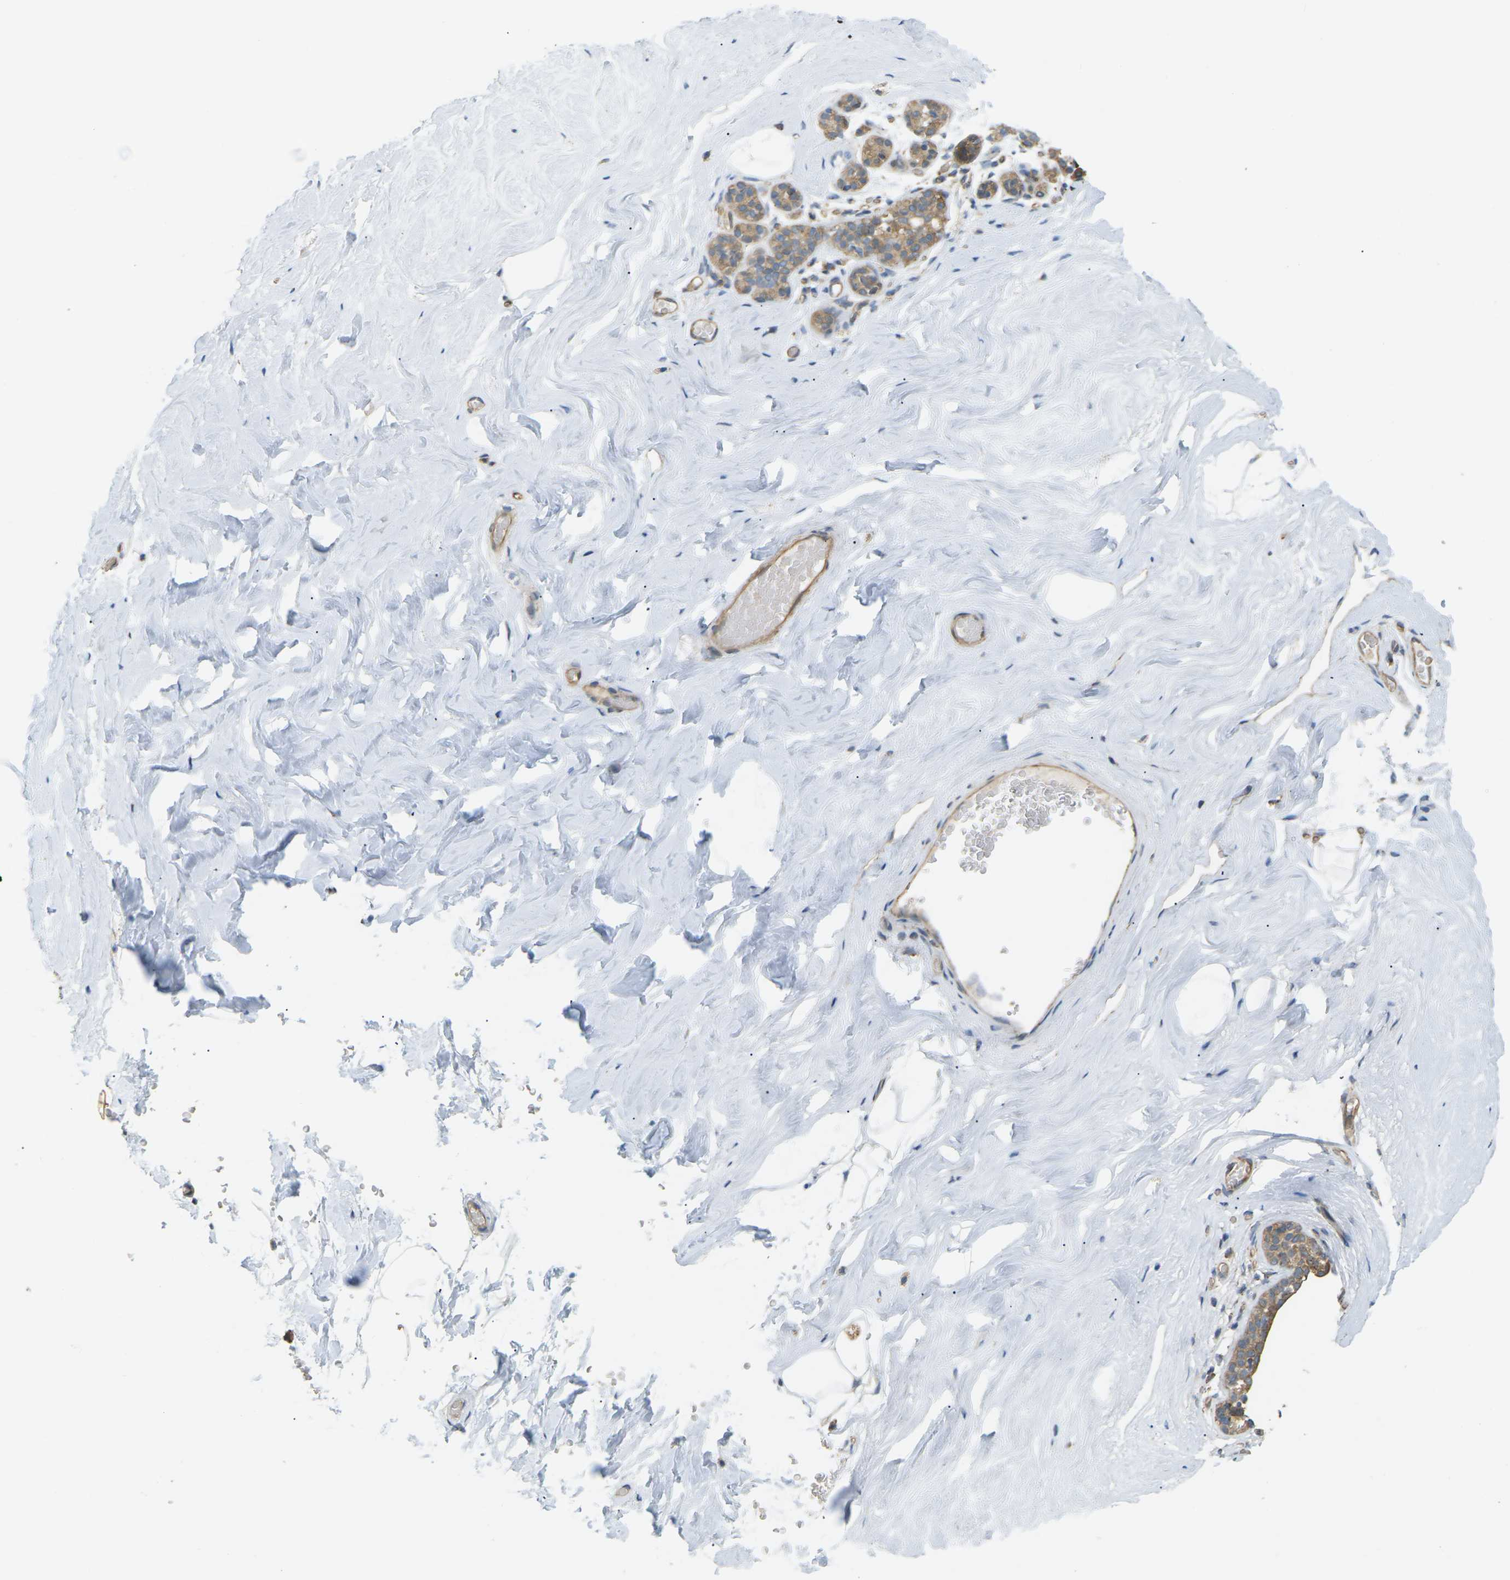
{"staining": {"intensity": "negative", "quantity": "none", "location": "none"}, "tissue": "breast", "cell_type": "Adipocytes", "image_type": "normal", "snomed": [{"axis": "morphology", "description": "Normal tissue, NOS"}, {"axis": "topography", "description": "Breast"}], "caption": "A micrograph of breast stained for a protein shows no brown staining in adipocytes. Nuclei are stained in blue.", "gene": "KSR1", "patient": {"sex": "female", "age": 75}}